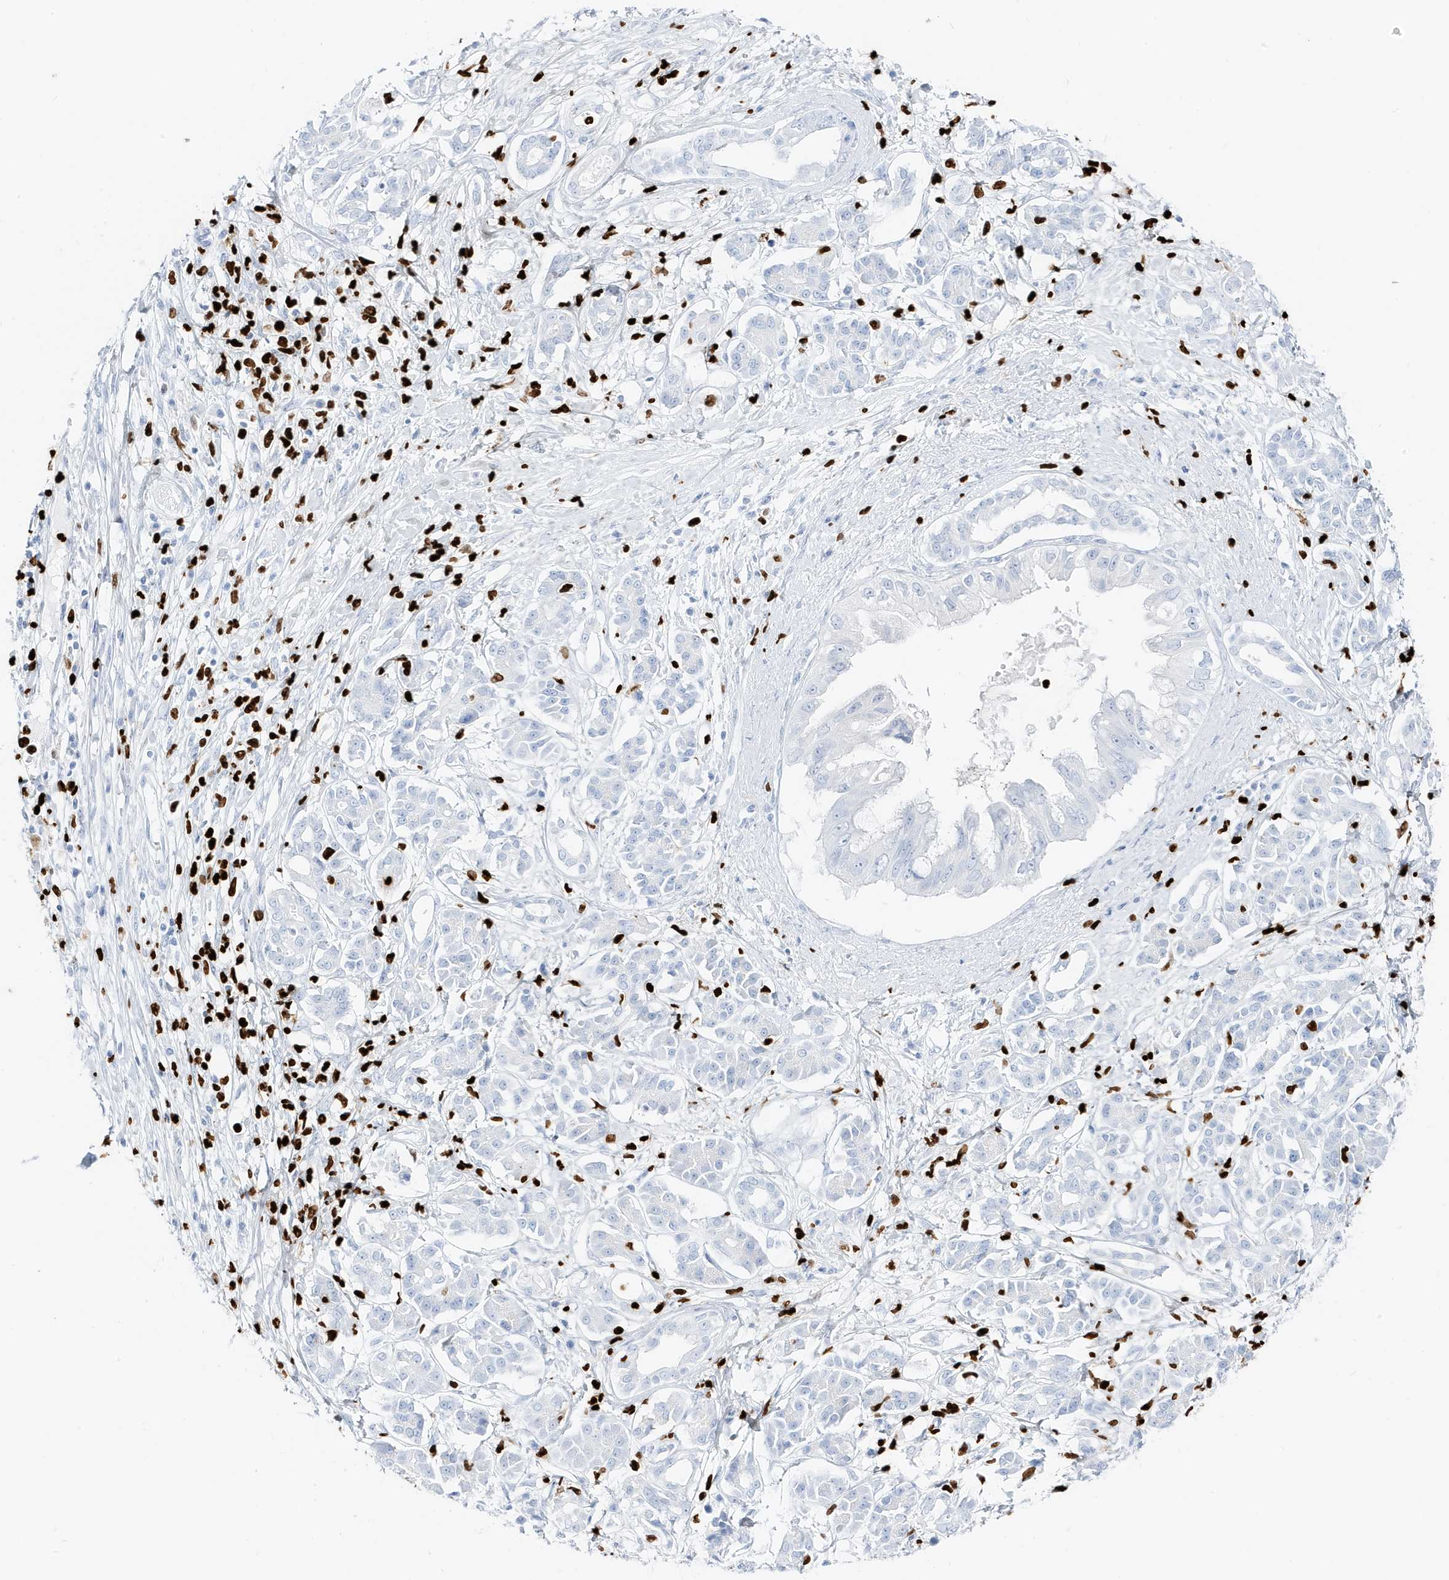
{"staining": {"intensity": "negative", "quantity": "none", "location": "none"}, "tissue": "pancreatic cancer", "cell_type": "Tumor cells", "image_type": "cancer", "snomed": [{"axis": "morphology", "description": "Adenocarcinoma, NOS"}, {"axis": "topography", "description": "Pancreas"}], "caption": "A high-resolution micrograph shows IHC staining of pancreatic cancer, which exhibits no significant expression in tumor cells. Brightfield microscopy of IHC stained with DAB (brown) and hematoxylin (blue), captured at high magnification.", "gene": "MNDA", "patient": {"sex": "female", "age": 56}}